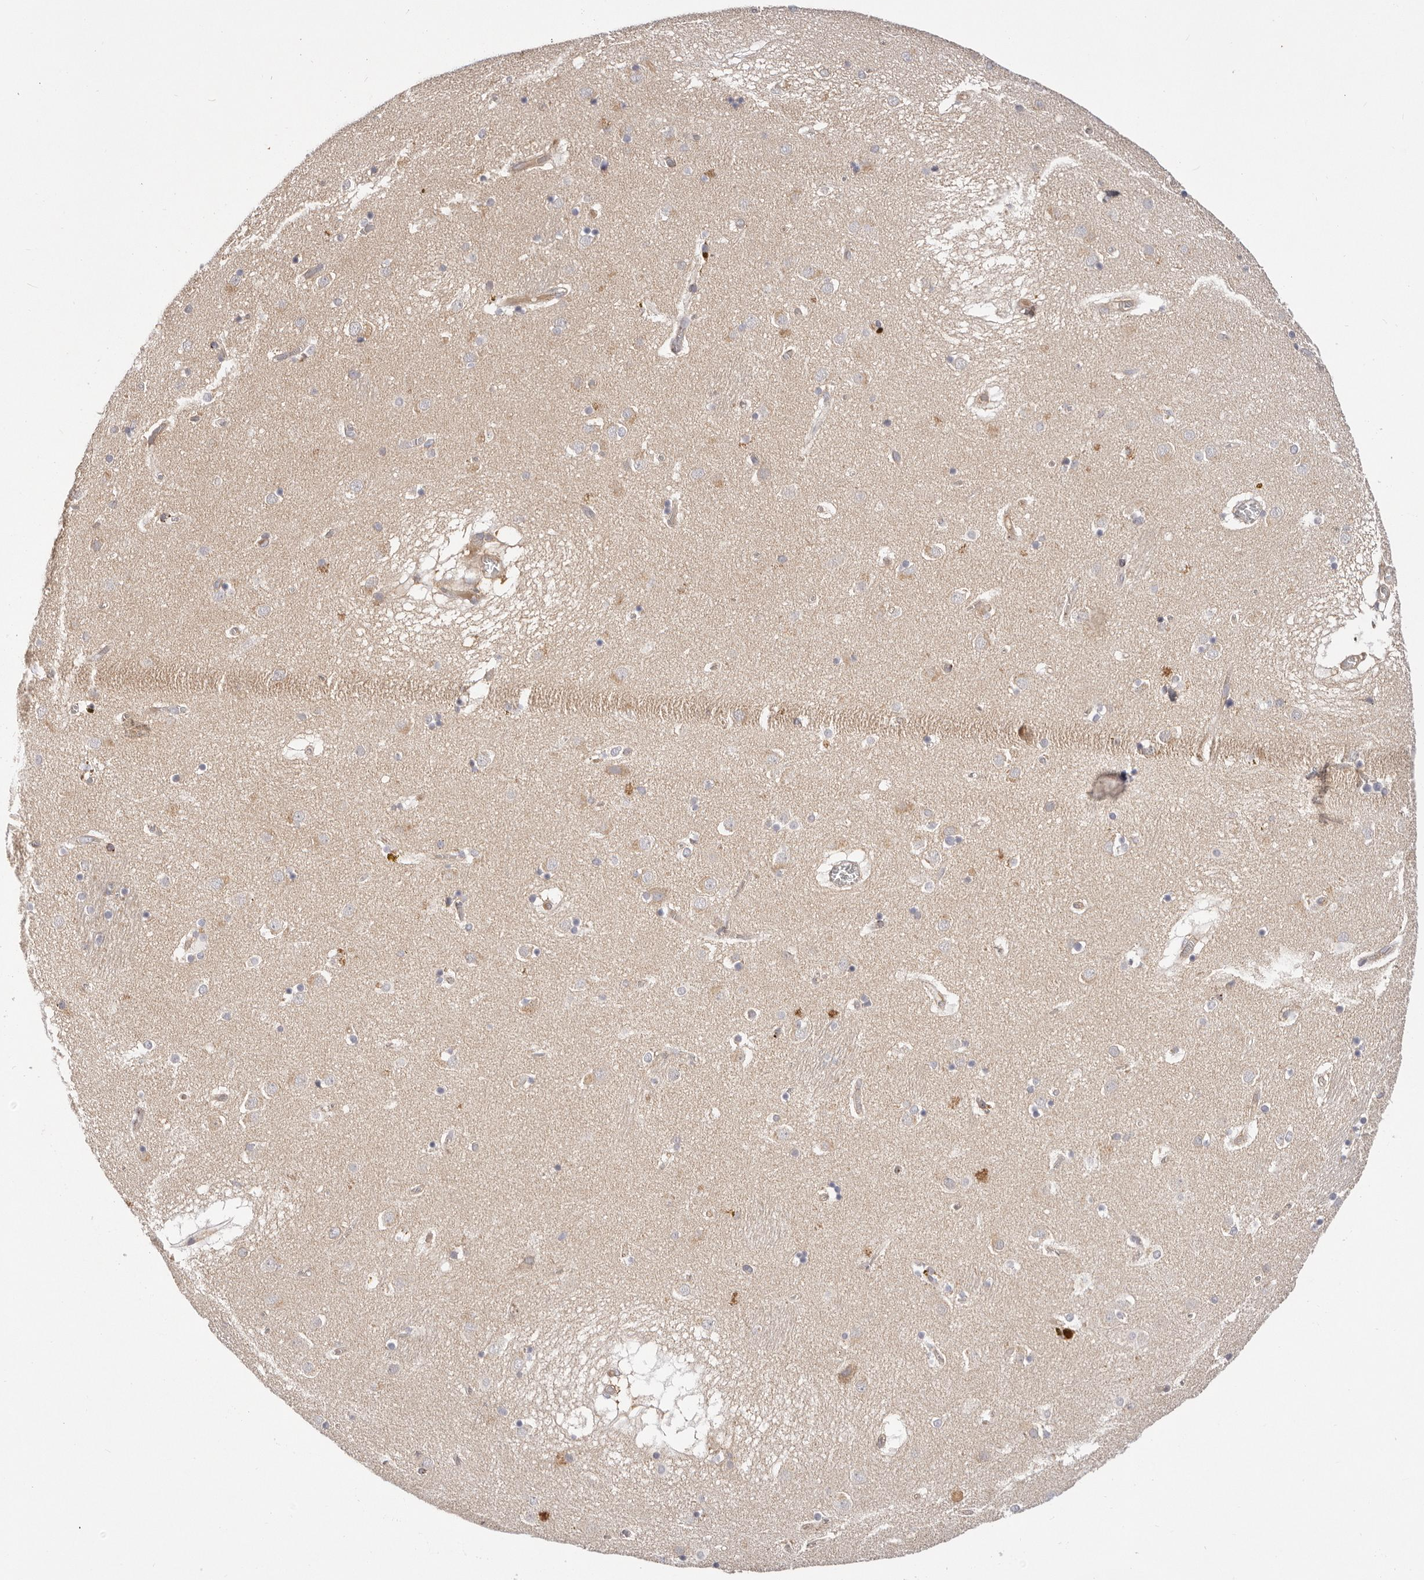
{"staining": {"intensity": "negative", "quantity": "none", "location": "none"}, "tissue": "caudate", "cell_type": "Glial cells", "image_type": "normal", "snomed": [{"axis": "morphology", "description": "Normal tissue, NOS"}, {"axis": "topography", "description": "Lateral ventricle wall"}], "caption": "This is an immunohistochemistry (IHC) micrograph of benign human caudate. There is no staining in glial cells.", "gene": "KCMF1", "patient": {"sex": "male", "age": 70}}